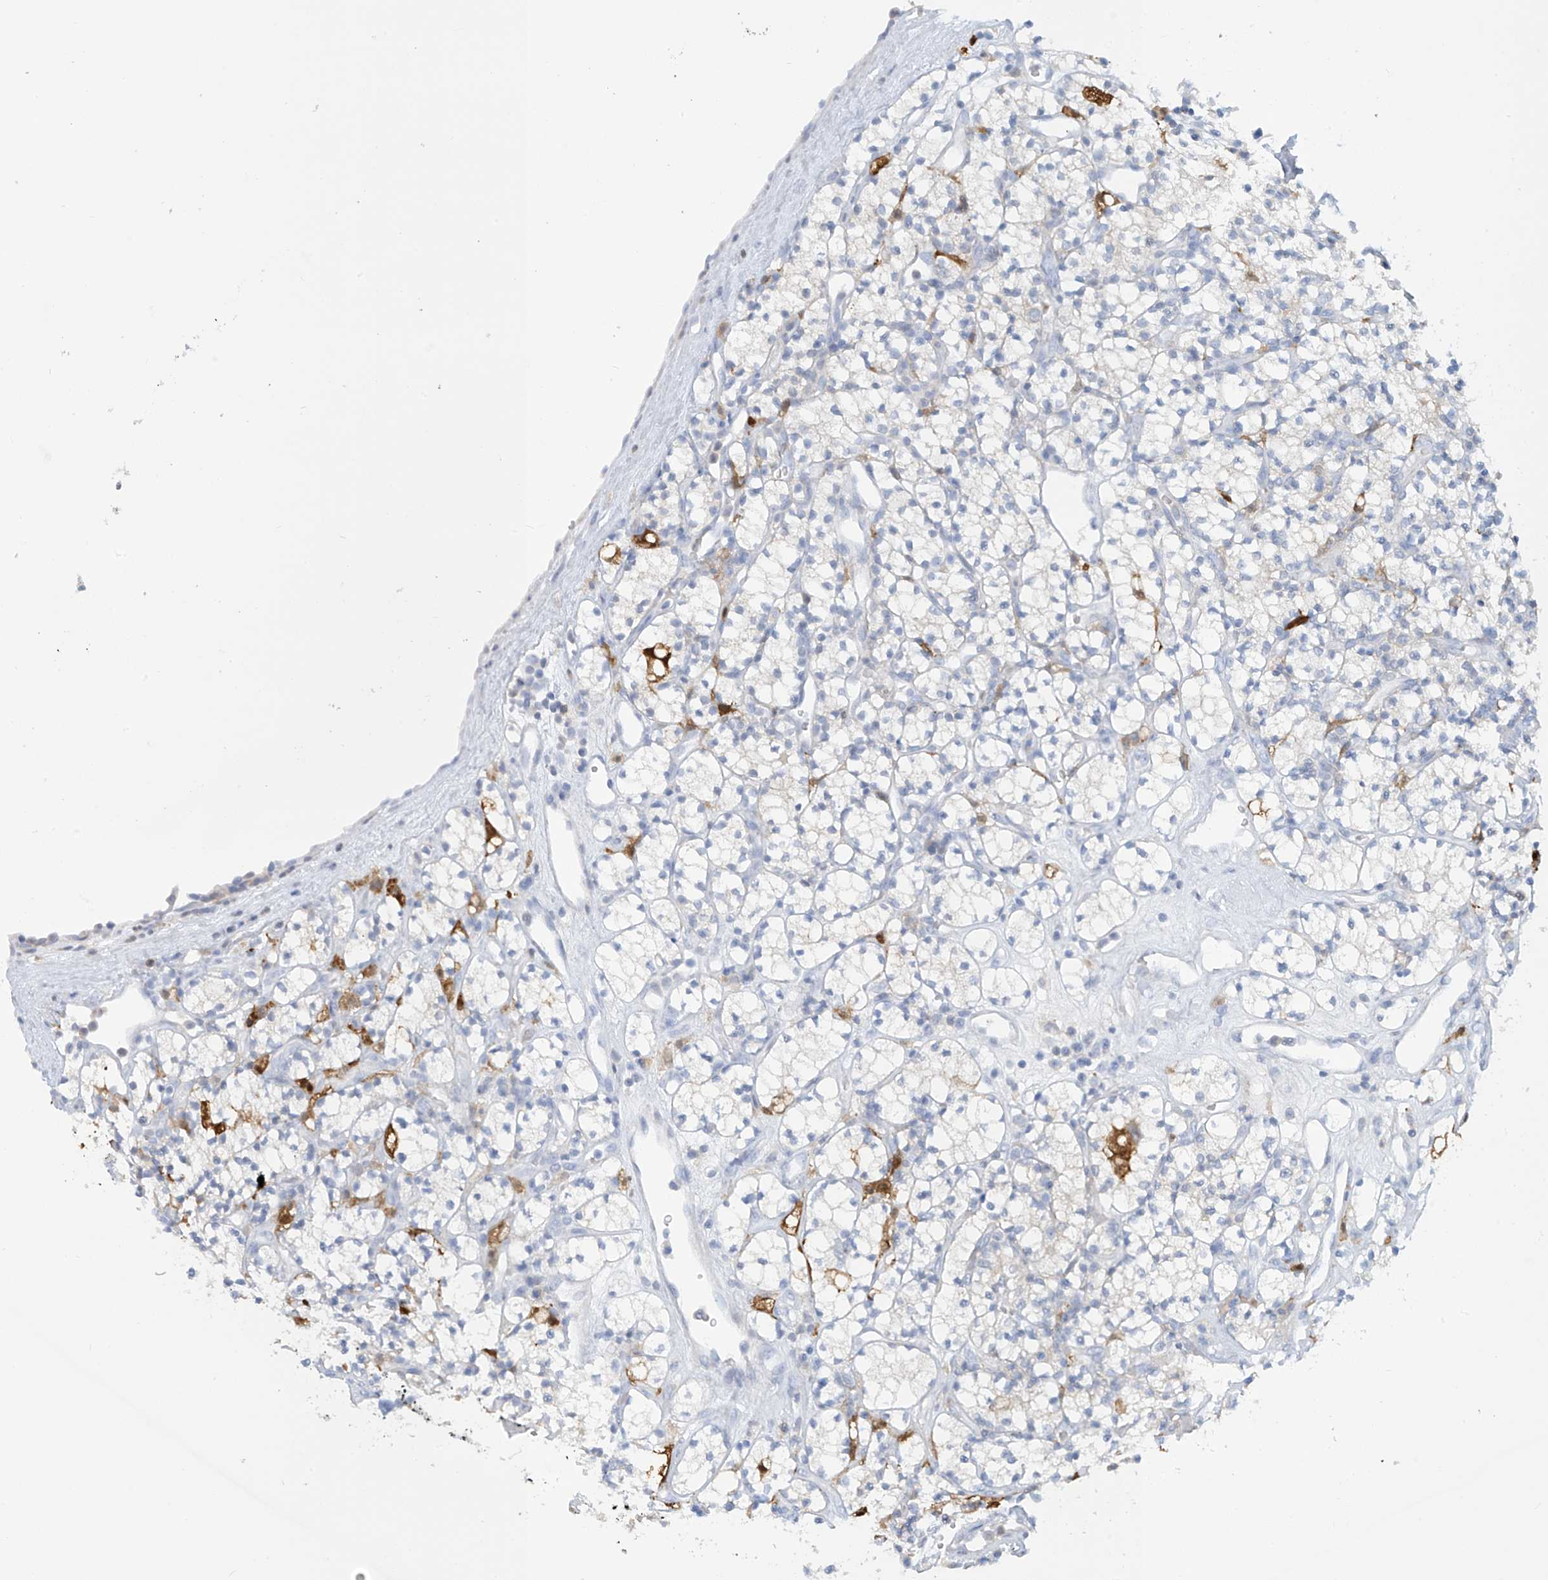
{"staining": {"intensity": "negative", "quantity": "none", "location": "none"}, "tissue": "renal cancer", "cell_type": "Tumor cells", "image_type": "cancer", "snomed": [{"axis": "morphology", "description": "Adenocarcinoma, NOS"}, {"axis": "topography", "description": "Kidney"}], "caption": "DAB (3,3'-diaminobenzidine) immunohistochemical staining of renal adenocarcinoma demonstrates no significant expression in tumor cells.", "gene": "TRMT2B", "patient": {"sex": "male", "age": 77}}